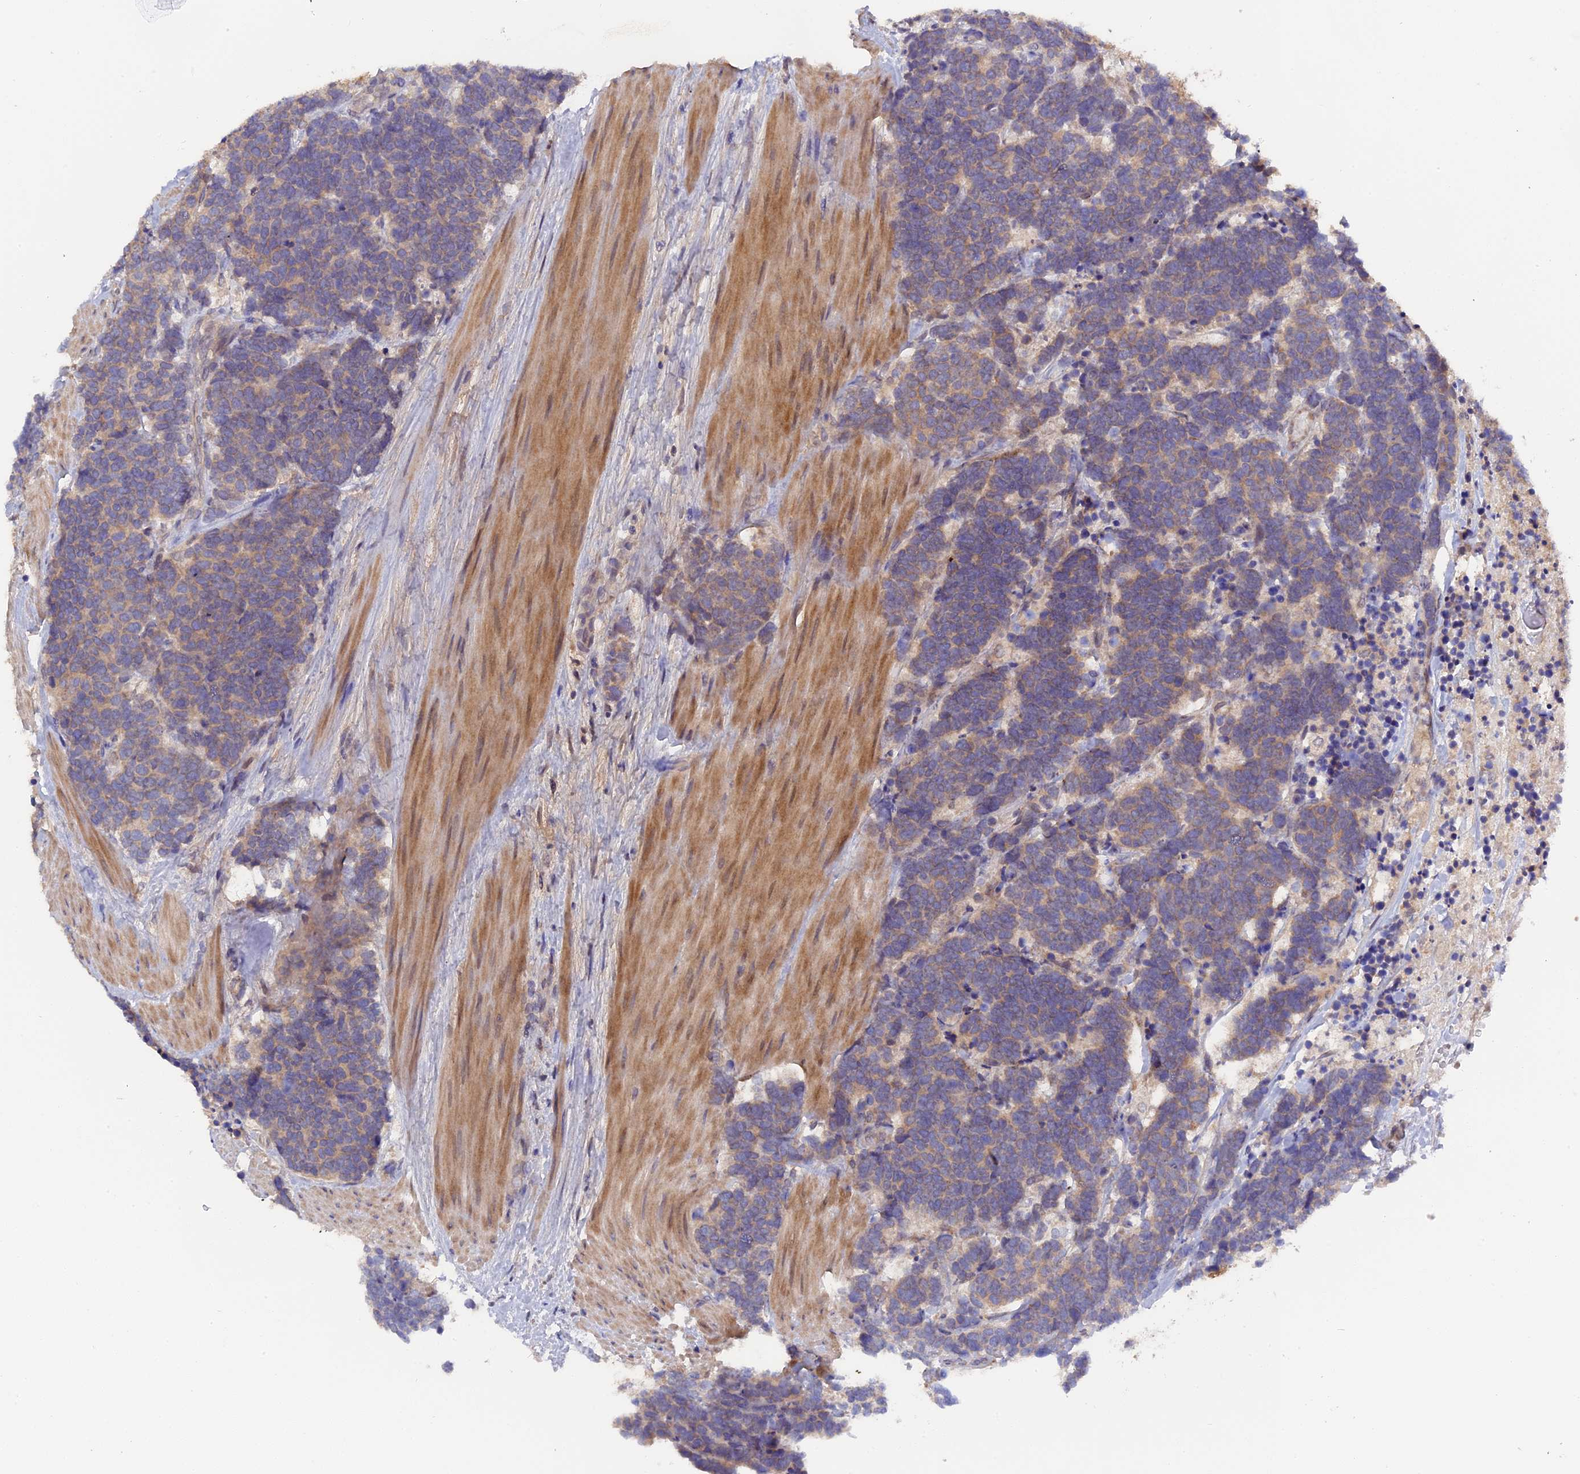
{"staining": {"intensity": "weak", "quantity": "25%-75%", "location": "cytoplasmic/membranous"}, "tissue": "carcinoid", "cell_type": "Tumor cells", "image_type": "cancer", "snomed": [{"axis": "morphology", "description": "Carcinoma, NOS"}, {"axis": "morphology", "description": "Carcinoid, malignant, NOS"}, {"axis": "topography", "description": "Urinary bladder"}], "caption": "Carcinoid (malignant) stained for a protein demonstrates weak cytoplasmic/membranous positivity in tumor cells.", "gene": "ZCCHC2", "patient": {"sex": "male", "age": 57}}